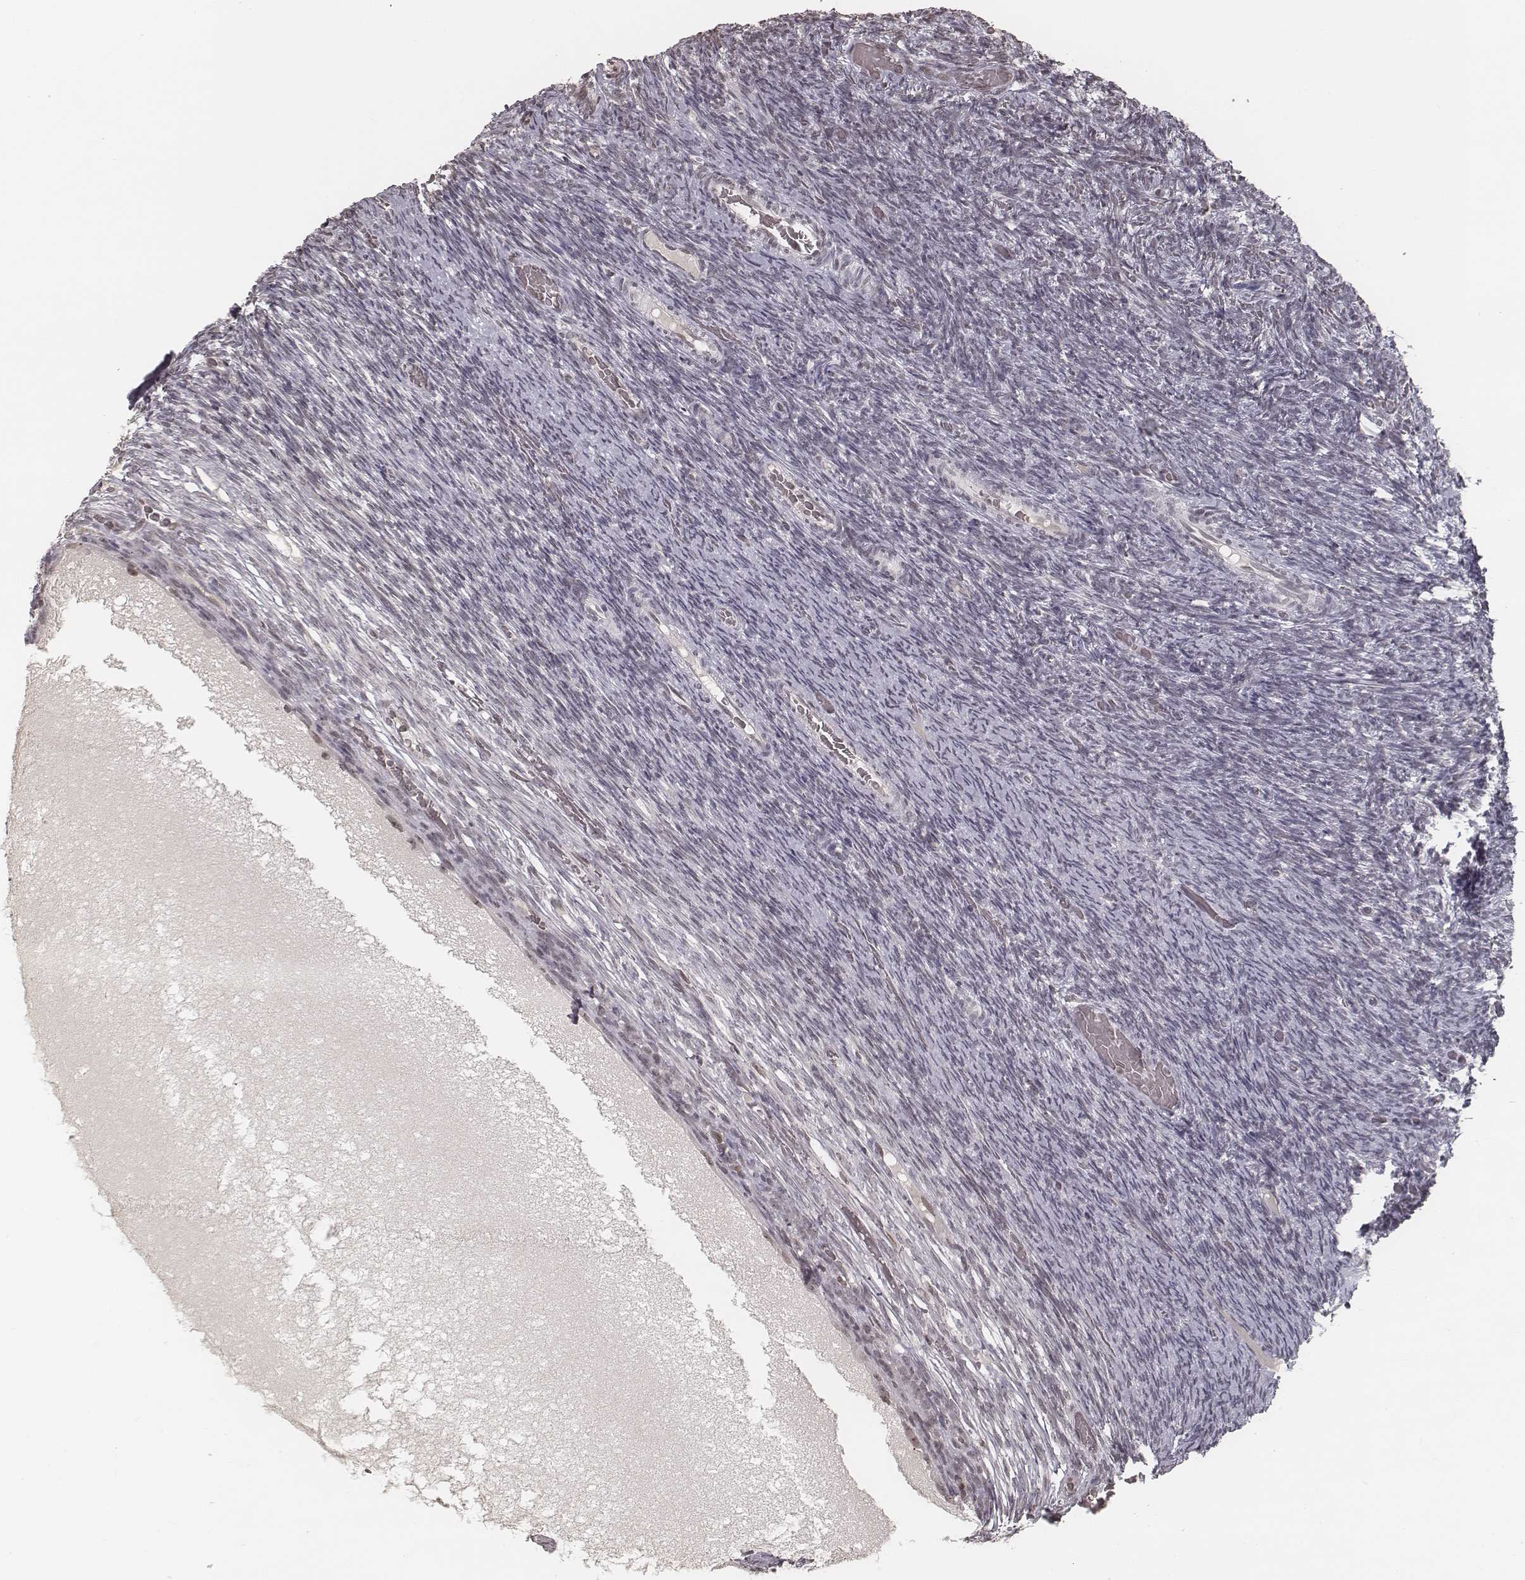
{"staining": {"intensity": "weak", "quantity": ">75%", "location": "nuclear"}, "tissue": "ovary", "cell_type": "Ovarian stroma cells", "image_type": "normal", "snomed": [{"axis": "morphology", "description": "Normal tissue, NOS"}, {"axis": "topography", "description": "Ovary"}], "caption": "IHC of benign human ovary demonstrates low levels of weak nuclear positivity in approximately >75% of ovarian stroma cells. The protein of interest is shown in brown color, while the nuclei are stained blue.", "gene": "HMGA2", "patient": {"sex": "female", "age": 34}}